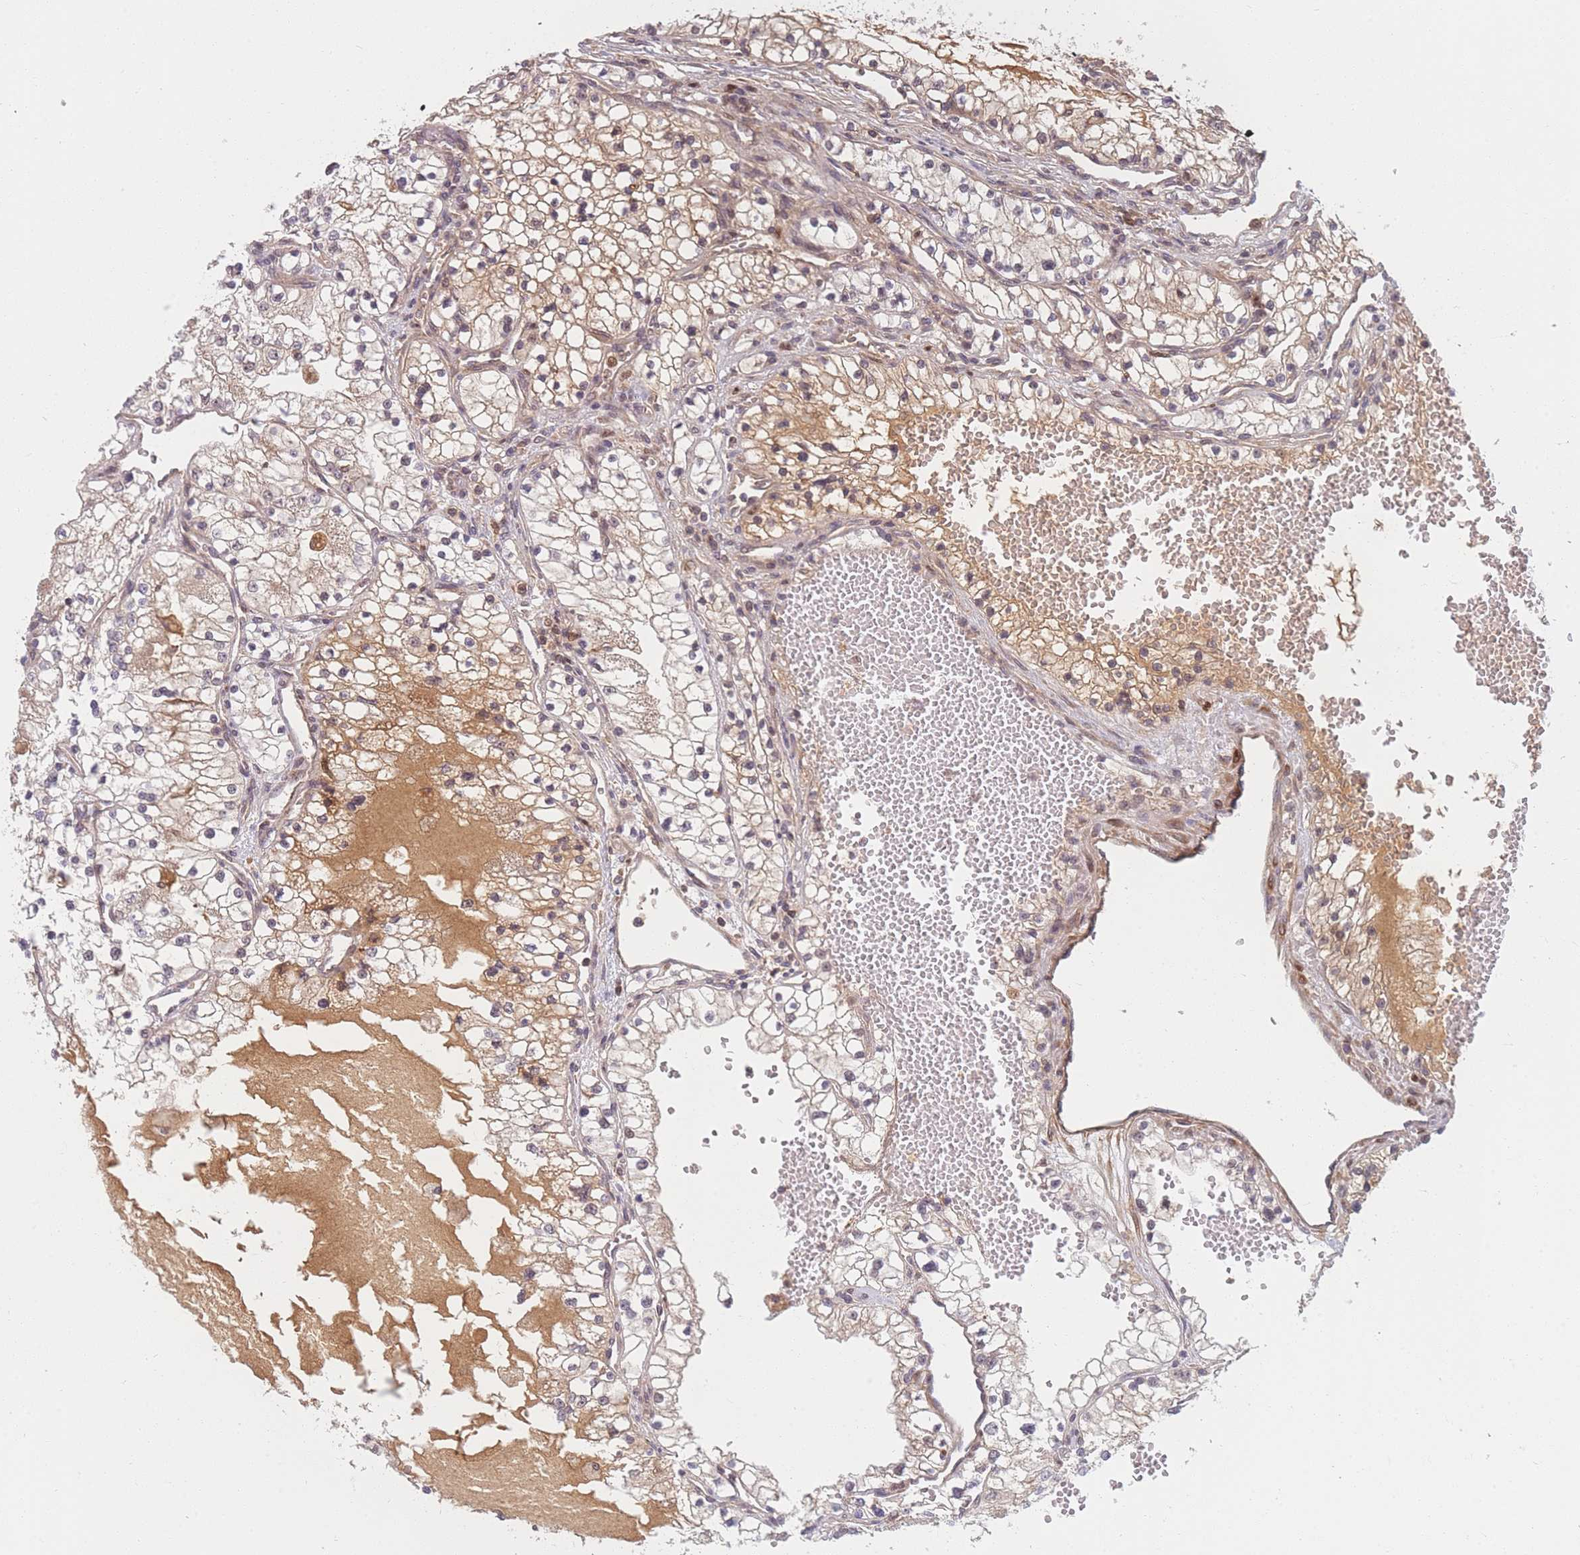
{"staining": {"intensity": "weak", "quantity": "25%-75%", "location": "cytoplasmic/membranous"}, "tissue": "renal cancer", "cell_type": "Tumor cells", "image_type": "cancer", "snomed": [{"axis": "morphology", "description": "Normal tissue, NOS"}, {"axis": "morphology", "description": "Adenocarcinoma, NOS"}, {"axis": "topography", "description": "Kidney"}], "caption": "Immunohistochemical staining of human renal cancer (adenocarcinoma) displays low levels of weak cytoplasmic/membranous protein positivity in approximately 25%-75% of tumor cells.", "gene": "FAM153A", "patient": {"sex": "male", "age": 68}}